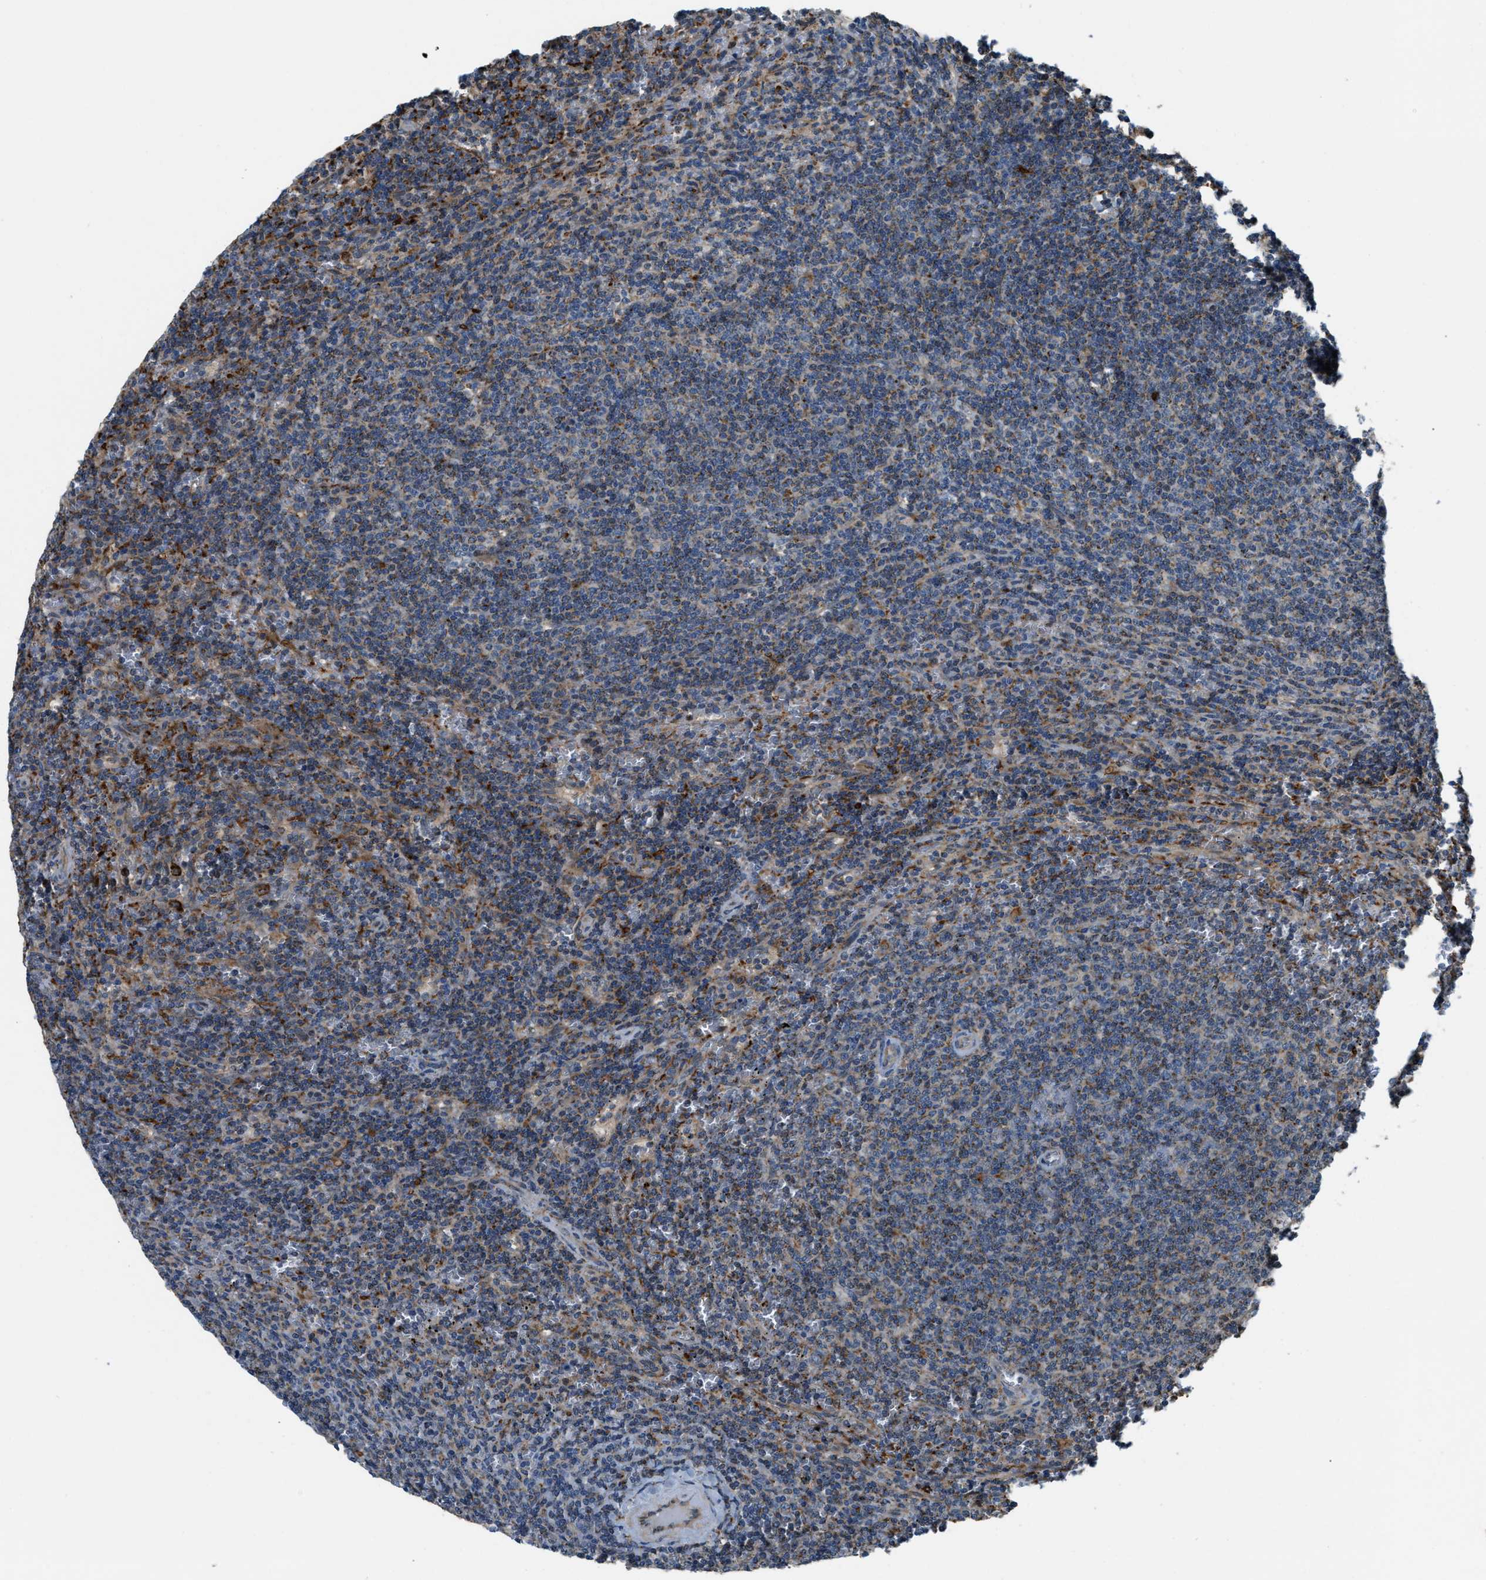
{"staining": {"intensity": "moderate", "quantity": "<25%", "location": "cytoplasmic/membranous"}, "tissue": "lymphoma", "cell_type": "Tumor cells", "image_type": "cancer", "snomed": [{"axis": "morphology", "description": "Malignant lymphoma, non-Hodgkin's type, Low grade"}, {"axis": "topography", "description": "Spleen"}], "caption": "A histopathology image of lymphoma stained for a protein shows moderate cytoplasmic/membranous brown staining in tumor cells. (IHC, brightfield microscopy, high magnification).", "gene": "STARD3NL", "patient": {"sex": "female", "age": 50}}